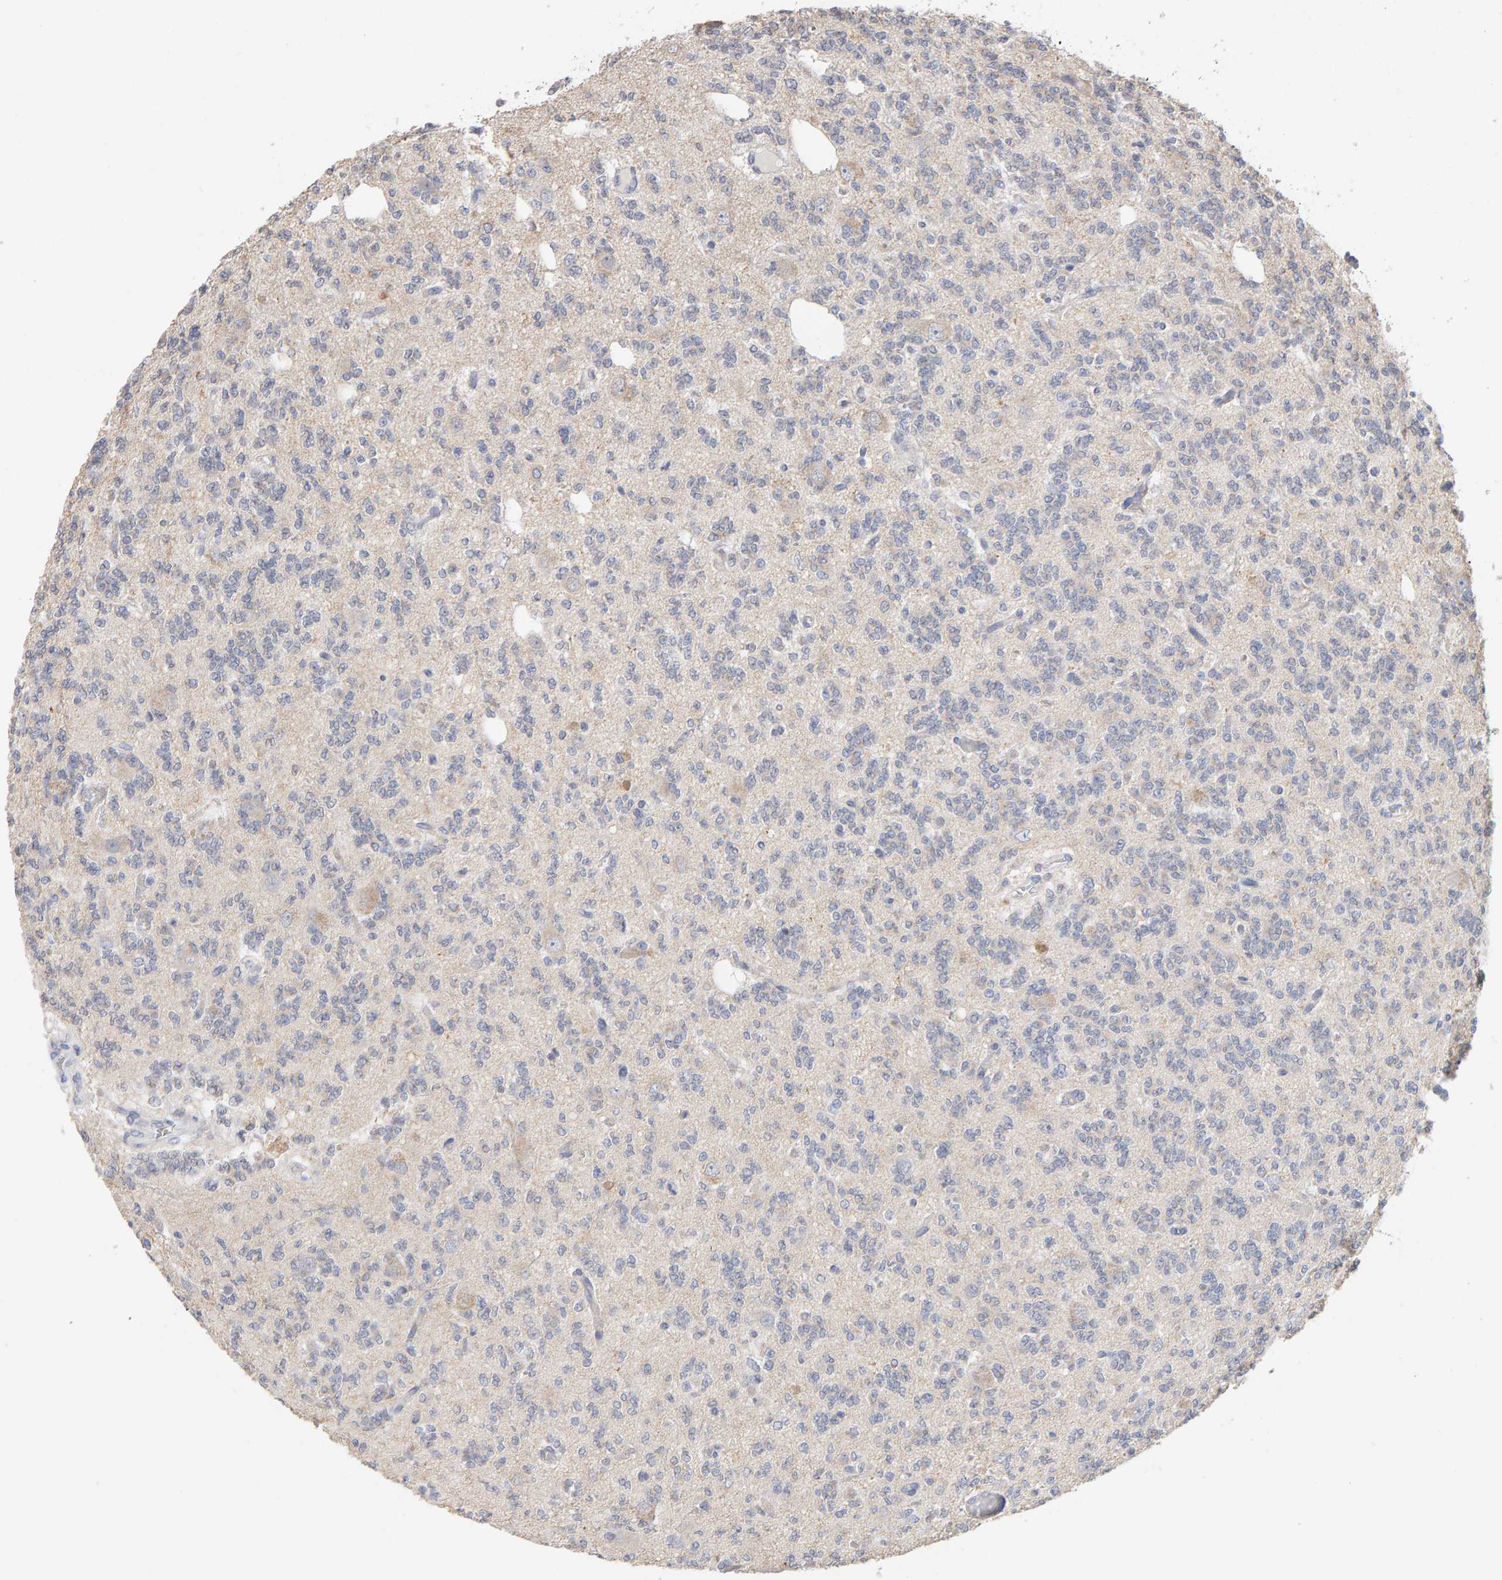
{"staining": {"intensity": "negative", "quantity": "none", "location": "none"}, "tissue": "glioma", "cell_type": "Tumor cells", "image_type": "cancer", "snomed": [{"axis": "morphology", "description": "Glioma, malignant, Low grade"}, {"axis": "topography", "description": "Brain"}], "caption": "Immunohistochemical staining of human glioma reveals no significant staining in tumor cells.", "gene": "SGPL1", "patient": {"sex": "male", "age": 38}}